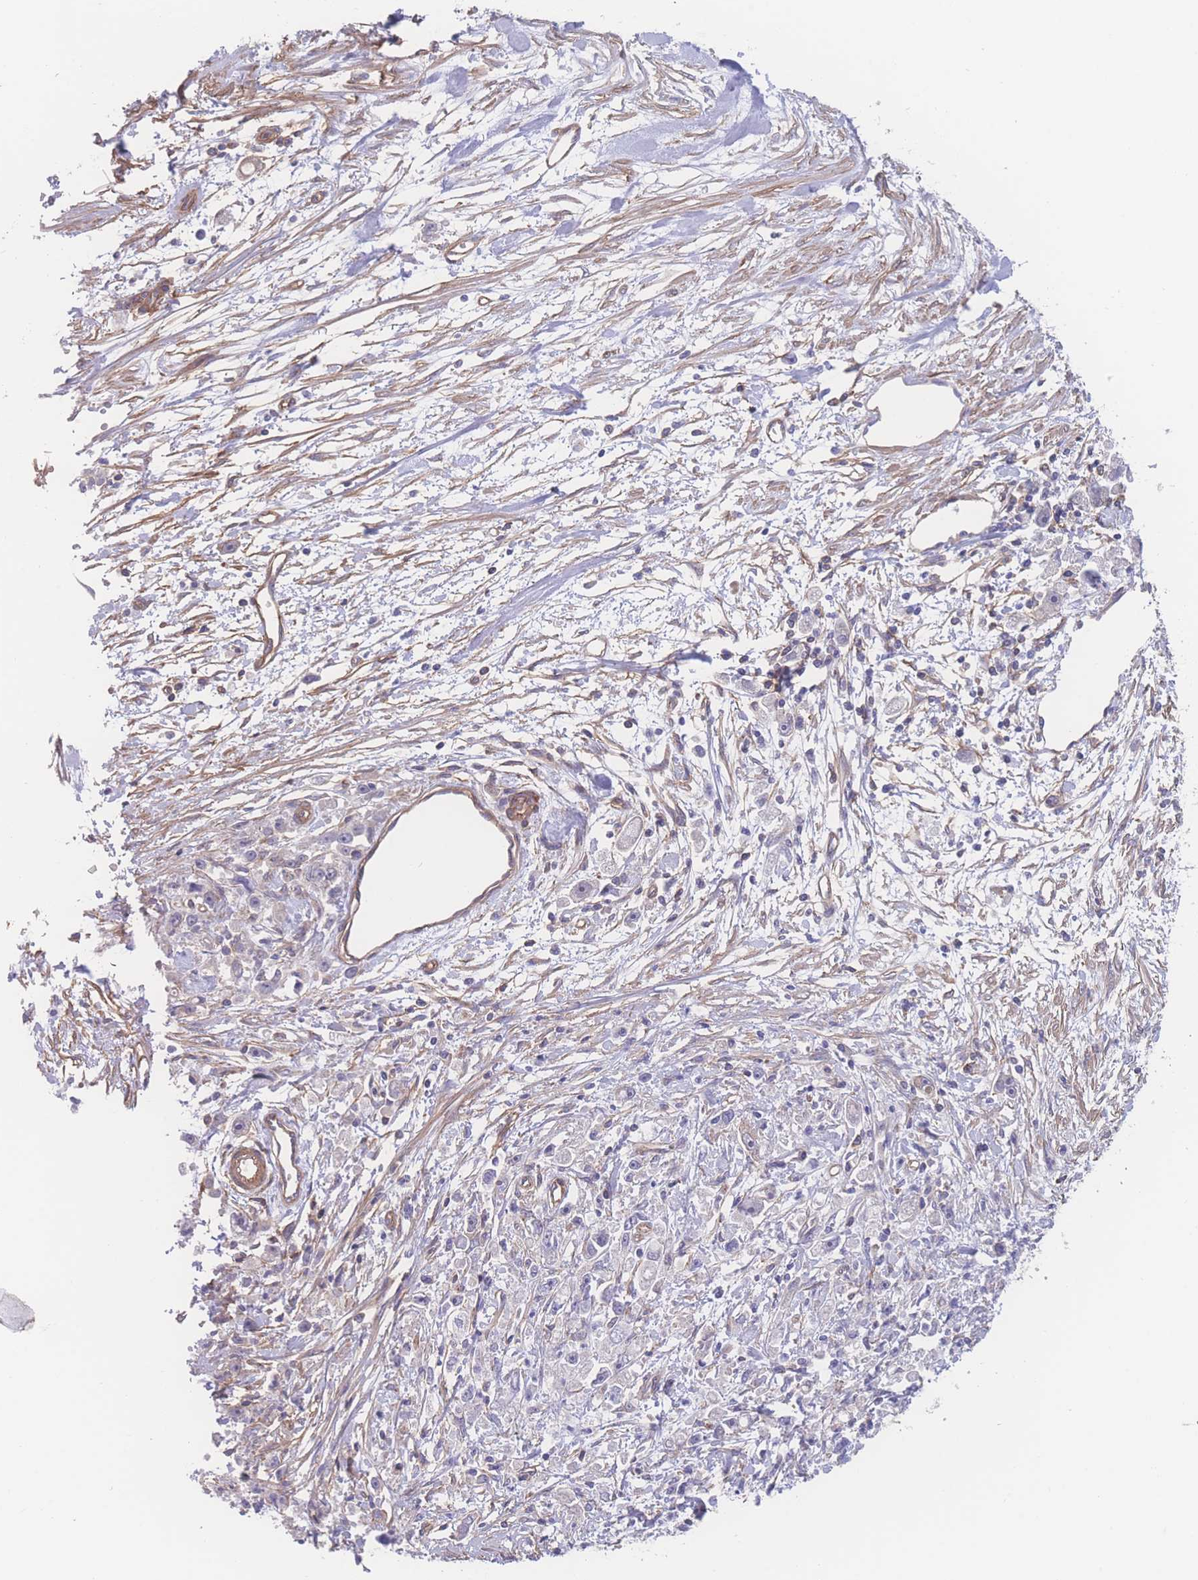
{"staining": {"intensity": "negative", "quantity": "none", "location": "none"}, "tissue": "stomach cancer", "cell_type": "Tumor cells", "image_type": "cancer", "snomed": [{"axis": "morphology", "description": "Adenocarcinoma, NOS"}, {"axis": "topography", "description": "Stomach"}], "caption": "Adenocarcinoma (stomach) was stained to show a protein in brown. There is no significant staining in tumor cells. (Stains: DAB (3,3'-diaminobenzidine) immunohistochemistry (IHC) with hematoxylin counter stain, Microscopy: brightfield microscopy at high magnification).", "gene": "CFAP97", "patient": {"sex": "female", "age": 59}}